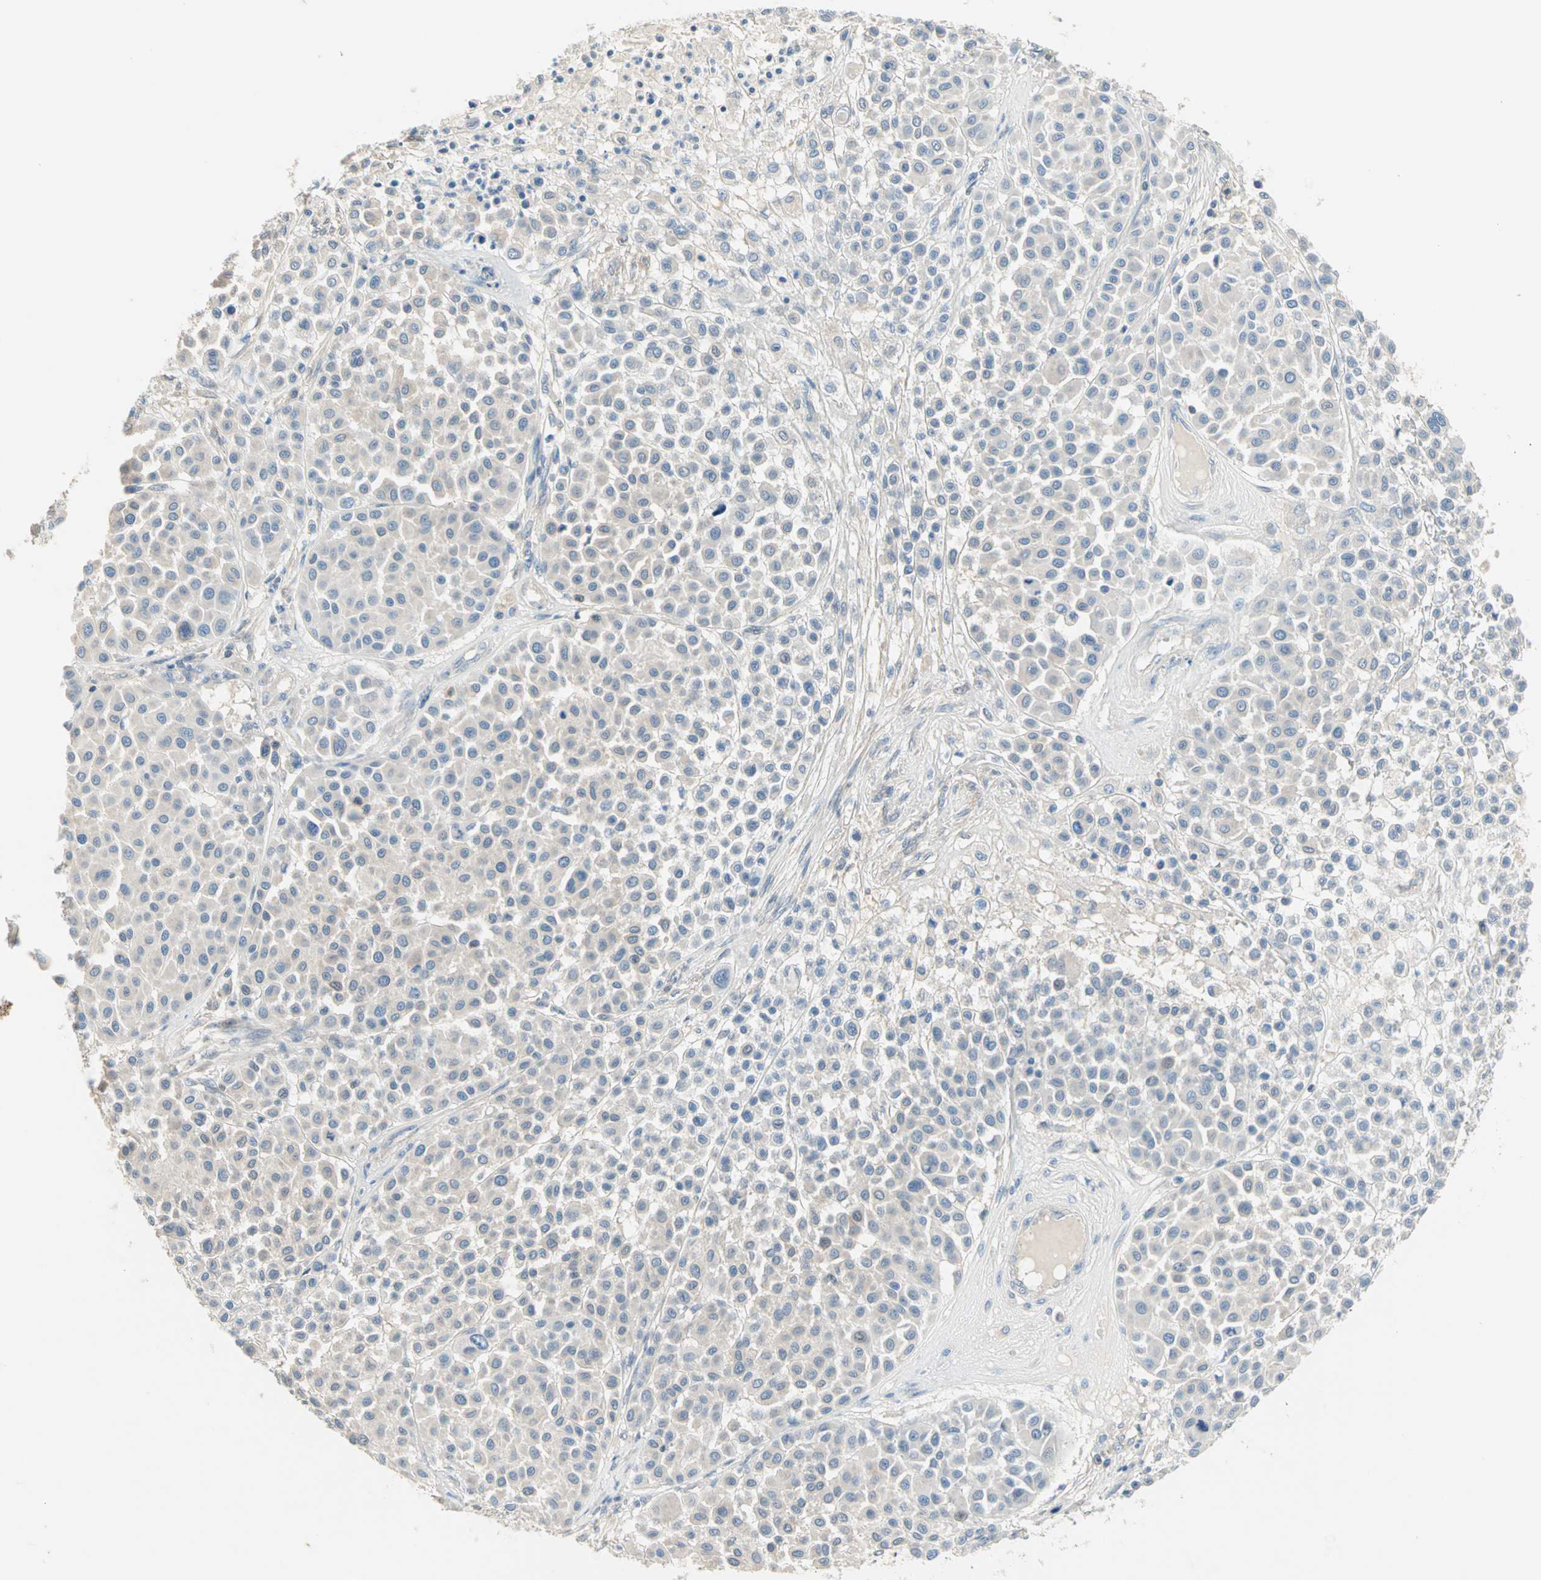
{"staining": {"intensity": "negative", "quantity": "none", "location": "none"}, "tissue": "melanoma", "cell_type": "Tumor cells", "image_type": "cancer", "snomed": [{"axis": "morphology", "description": "Malignant melanoma, Metastatic site"}, {"axis": "topography", "description": "Soft tissue"}], "caption": "DAB immunohistochemical staining of human malignant melanoma (metastatic site) reveals no significant staining in tumor cells.", "gene": "MPI", "patient": {"sex": "male", "age": 41}}